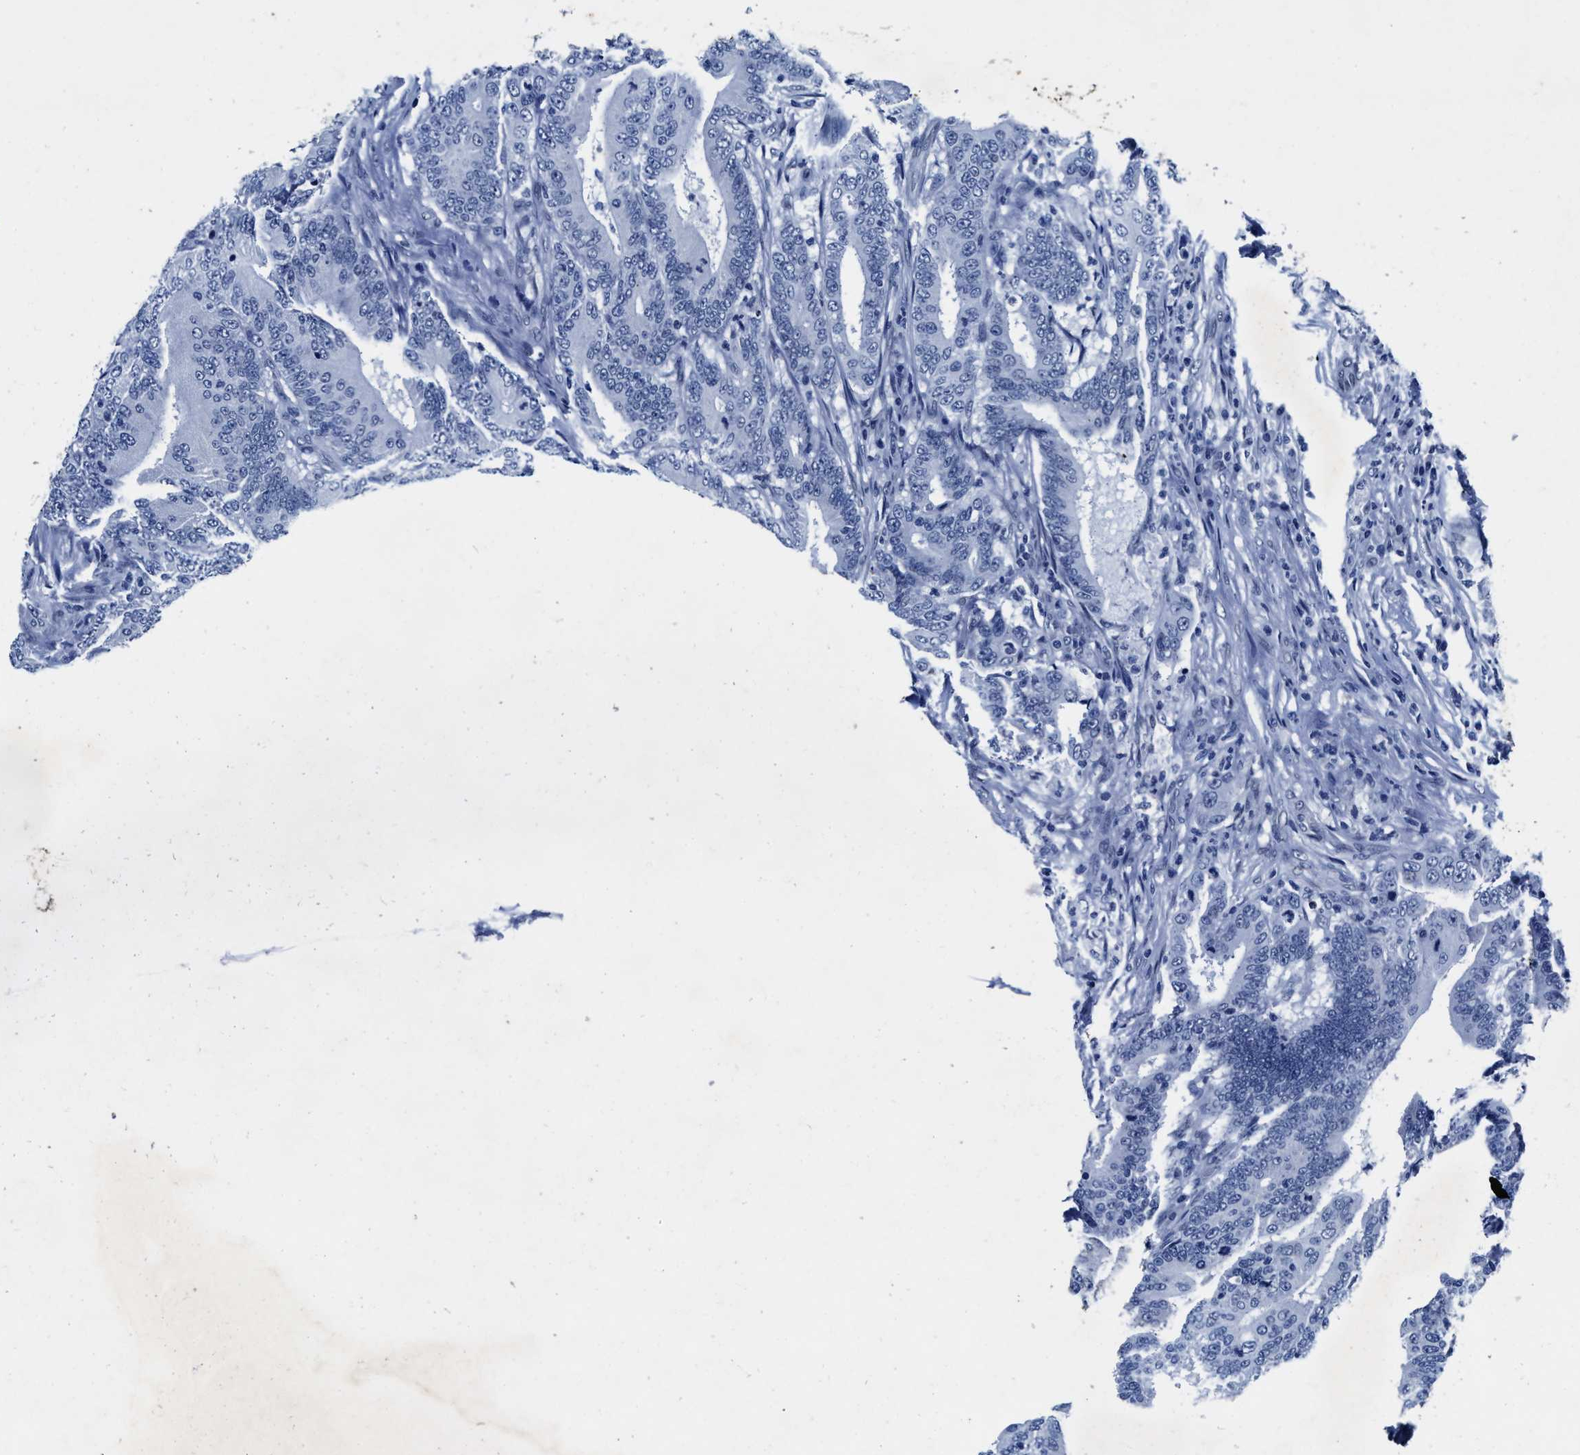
{"staining": {"intensity": "negative", "quantity": "none", "location": "none"}, "tissue": "colorectal cancer", "cell_type": "Tumor cells", "image_type": "cancer", "snomed": [{"axis": "morphology", "description": "Adenocarcinoma, NOS"}, {"axis": "topography", "description": "Colon"}], "caption": "Immunohistochemistry photomicrograph of human colorectal cancer (adenocarcinoma) stained for a protein (brown), which displays no positivity in tumor cells.", "gene": "UBN2", "patient": {"sex": "female", "age": 66}}